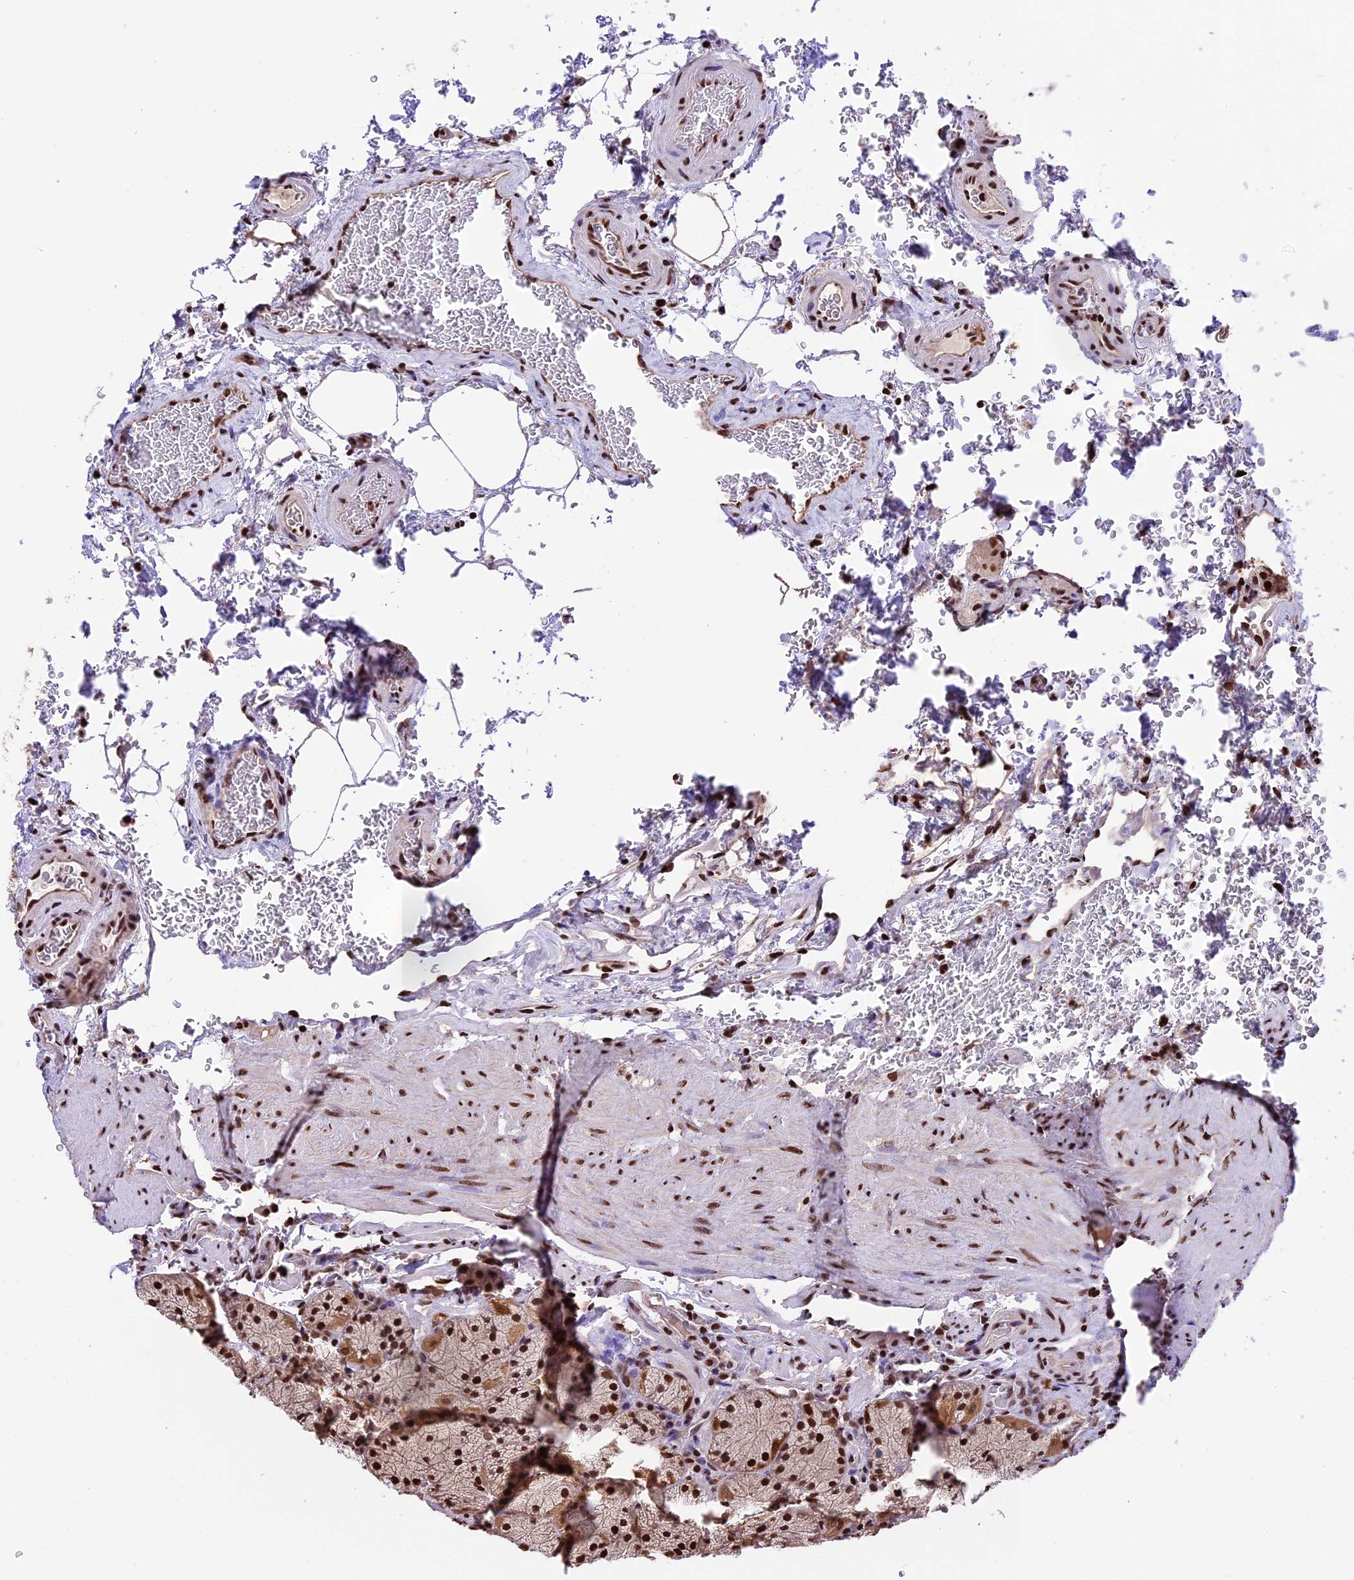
{"staining": {"intensity": "strong", "quantity": ">75%", "location": "cytoplasmic/membranous,nuclear"}, "tissue": "stomach", "cell_type": "Glandular cells", "image_type": "normal", "snomed": [{"axis": "morphology", "description": "Normal tissue, NOS"}, {"axis": "topography", "description": "Stomach, upper"}, {"axis": "topography", "description": "Stomach, lower"}], "caption": "Immunohistochemistry histopathology image of benign stomach: stomach stained using IHC shows high levels of strong protein expression localized specifically in the cytoplasmic/membranous,nuclear of glandular cells, appearing as a cytoplasmic/membranous,nuclear brown color.", "gene": "POLR3E", "patient": {"sex": "male", "age": 80}}